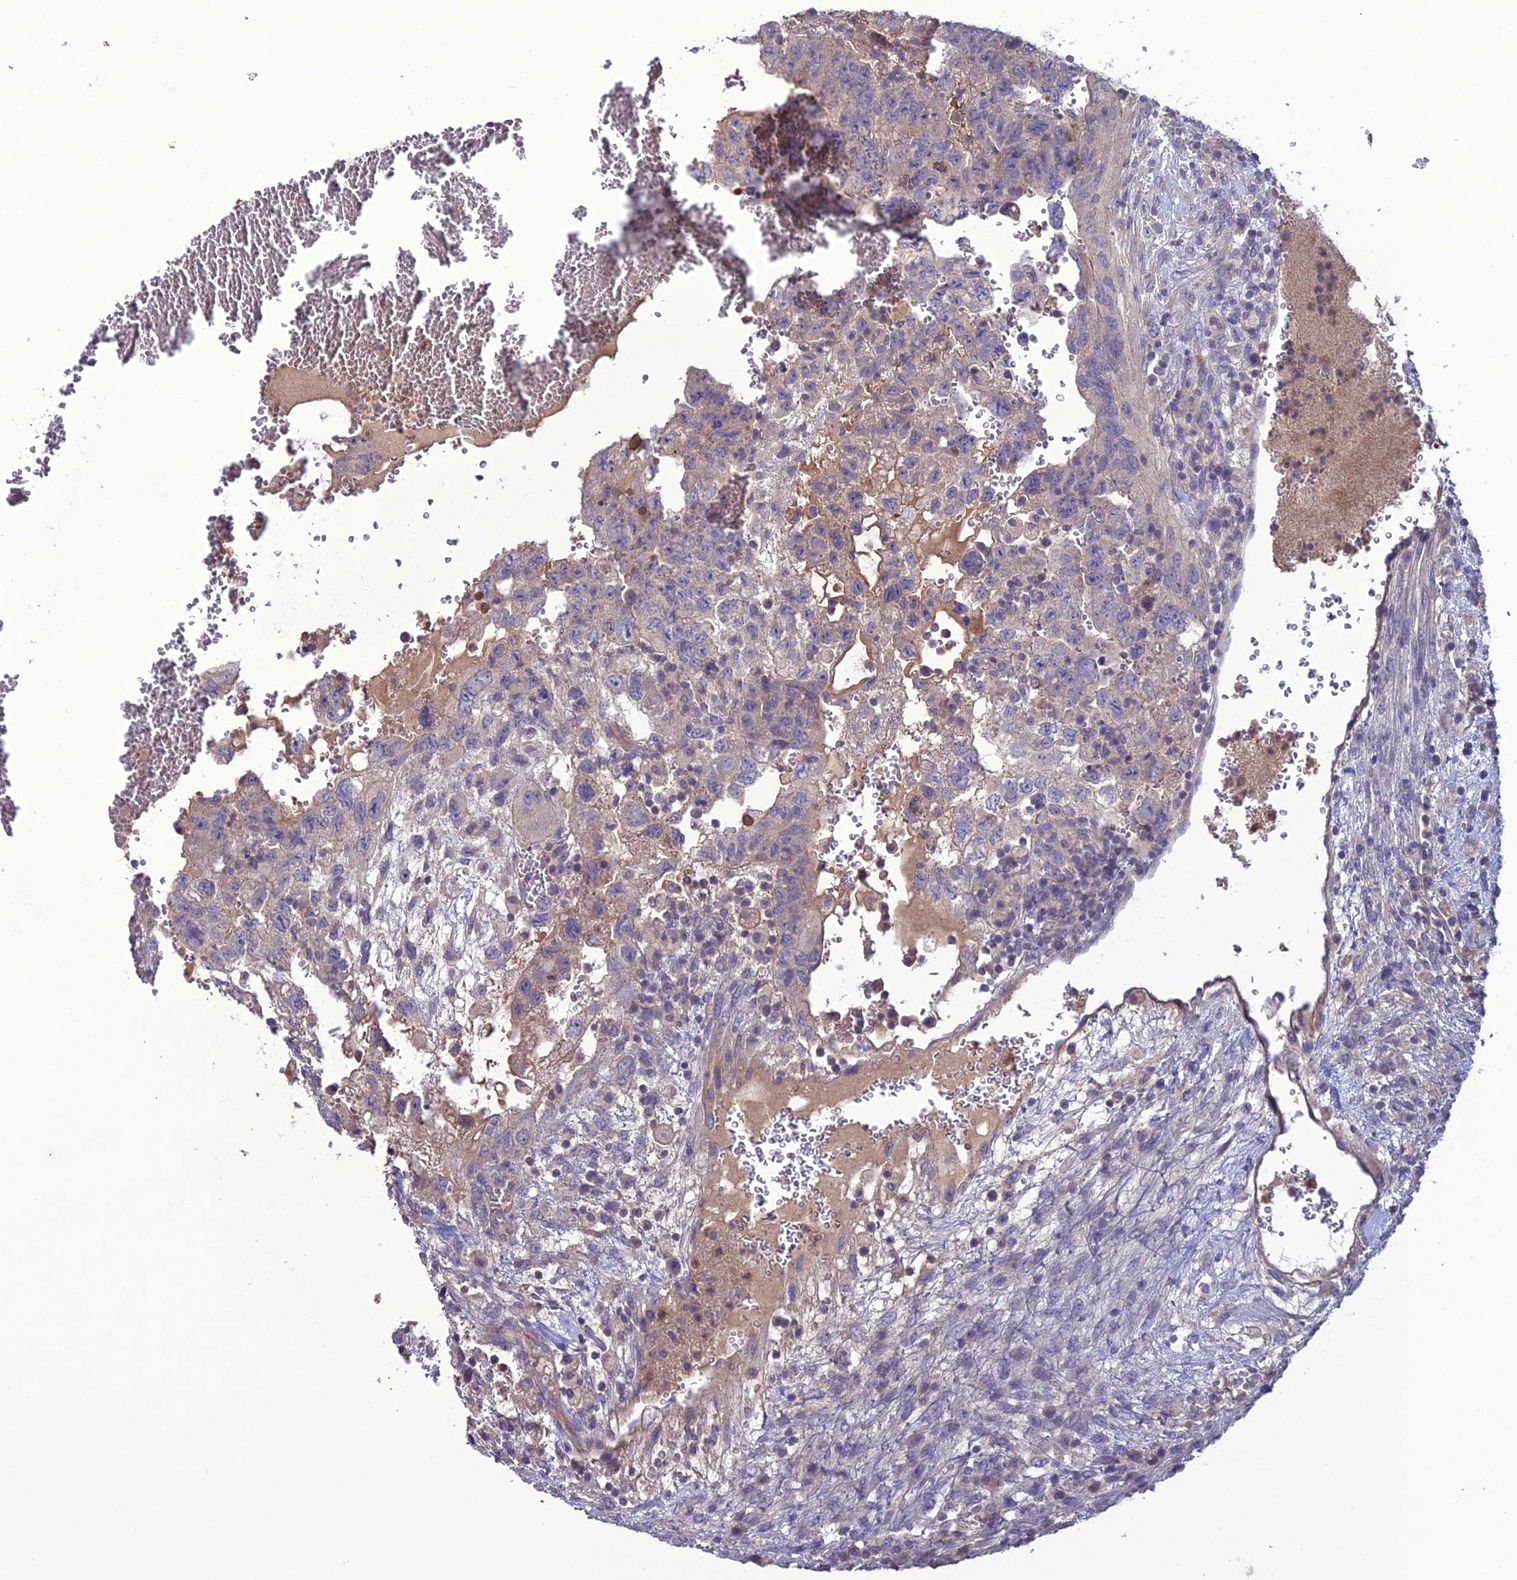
{"staining": {"intensity": "weak", "quantity": "<25%", "location": "cytoplasmic/membranous"}, "tissue": "testis cancer", "cell_type": "Tumor cells", "image_type": "cancer", "snomed": [{"axis": "morphology", "description": "Carcinoma, Embryonal, NOS"}, {"axis": "topography", "description": "Testis"}], "caption": "Immunohistochemical staining of human embryonal carcinoma (testis) demonstrates no significant expression in tumor cells. The staining is performed using DAB (3,3'-diaminobenzidine) brown chromogen with nuclei counter-stained in using hematoxylin.", "gene": "C2orf76", "patient": {"sex": "male", "age": 36}}